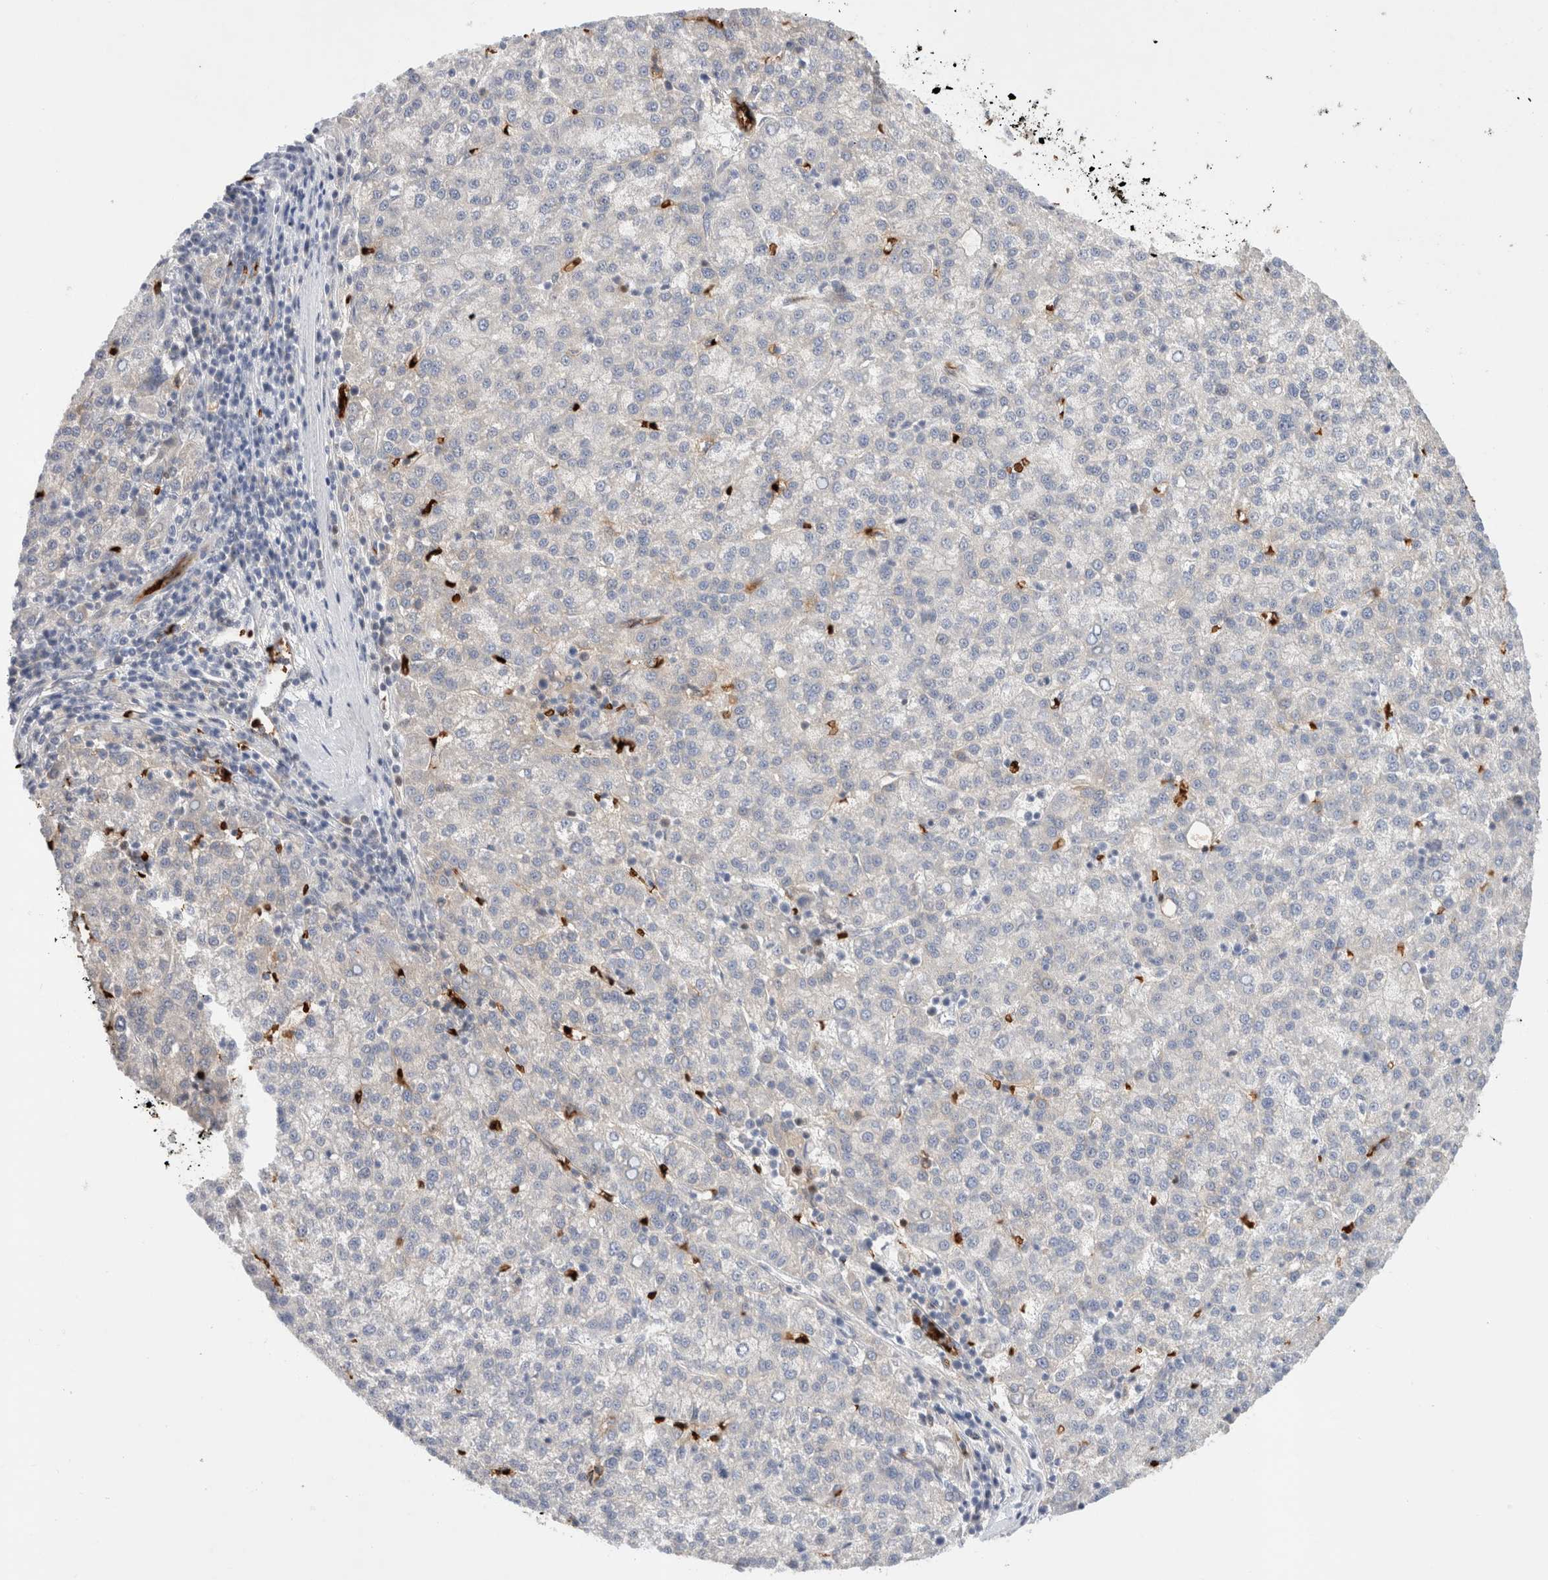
{"staining": {"intensity": "negative", "quantity": "none", "location": "none"}, "tissue": "liver cancer", "cell_type": "Tumor cells", "image_type": "cancer", "snomed": [{"axis": "morphology", "description": "Carcinoma, Hepatocellular, NOS"}, {"axis": "topography", "description": "Liver"}], "caption": "High power microscopy image of an IHC image of liver cancer (hepatocellular carcinoma), revealing no significant expression in tumor cells.", "gene": "MST1", "patient": {"sex": "female", "age": 58}}